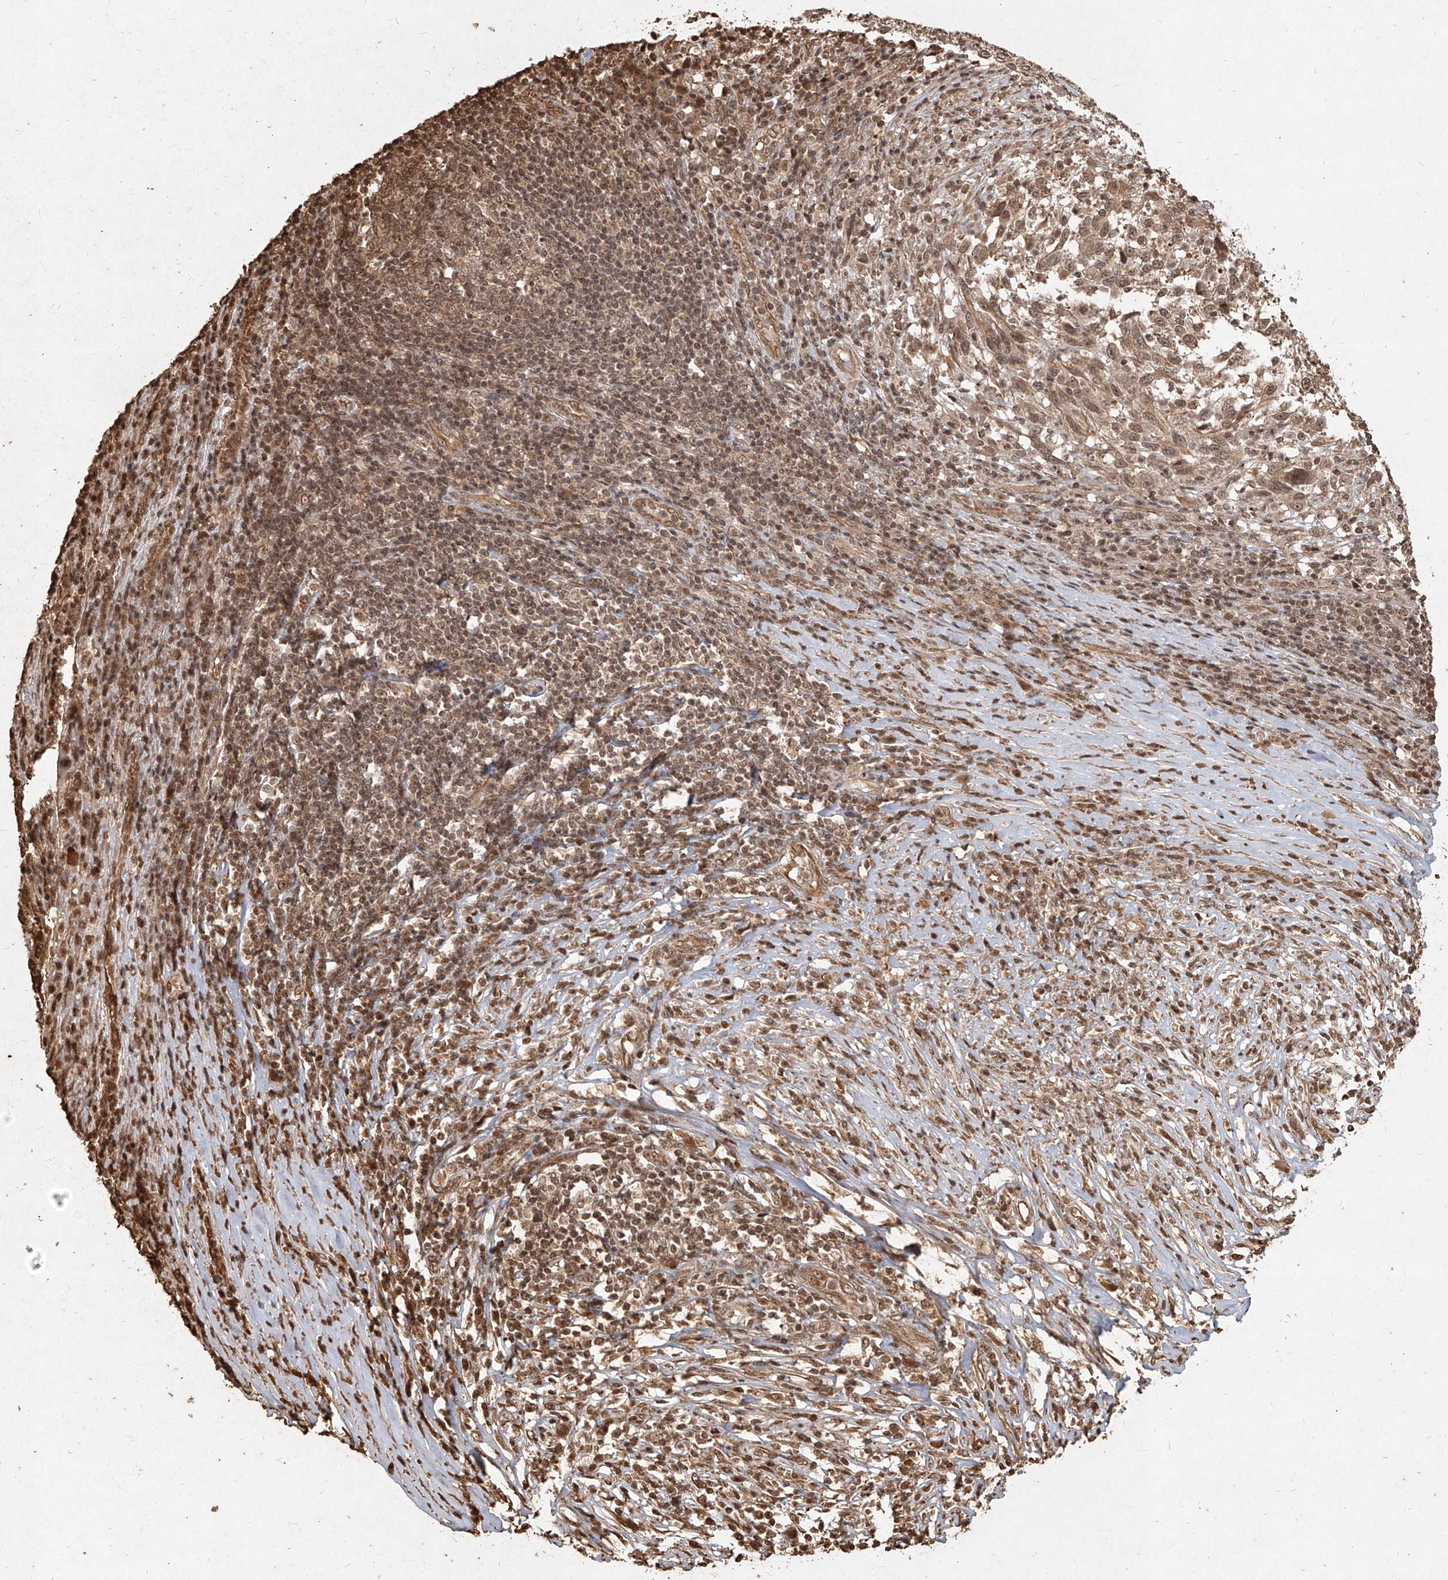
{"staining": {"intensity": "moderate", "quantity": ">75%", "location": "cytoplasmic/membranous,nuclear"}, "tissue": "melanoma", "cell_type": "Tumor cells", "image_type": "cancer", "snomed": [{"axis": "morphology", "description": "Malignant melanoma, Metastatic site"}, {"axis": "topography", "description": "Lymph node"}], "caption": "Melanoma stained with a protein marker demonstrates moderate staining in tumor cells.", "gene": "UBE2K", "patient": {"sex": "male", "age": 61}}